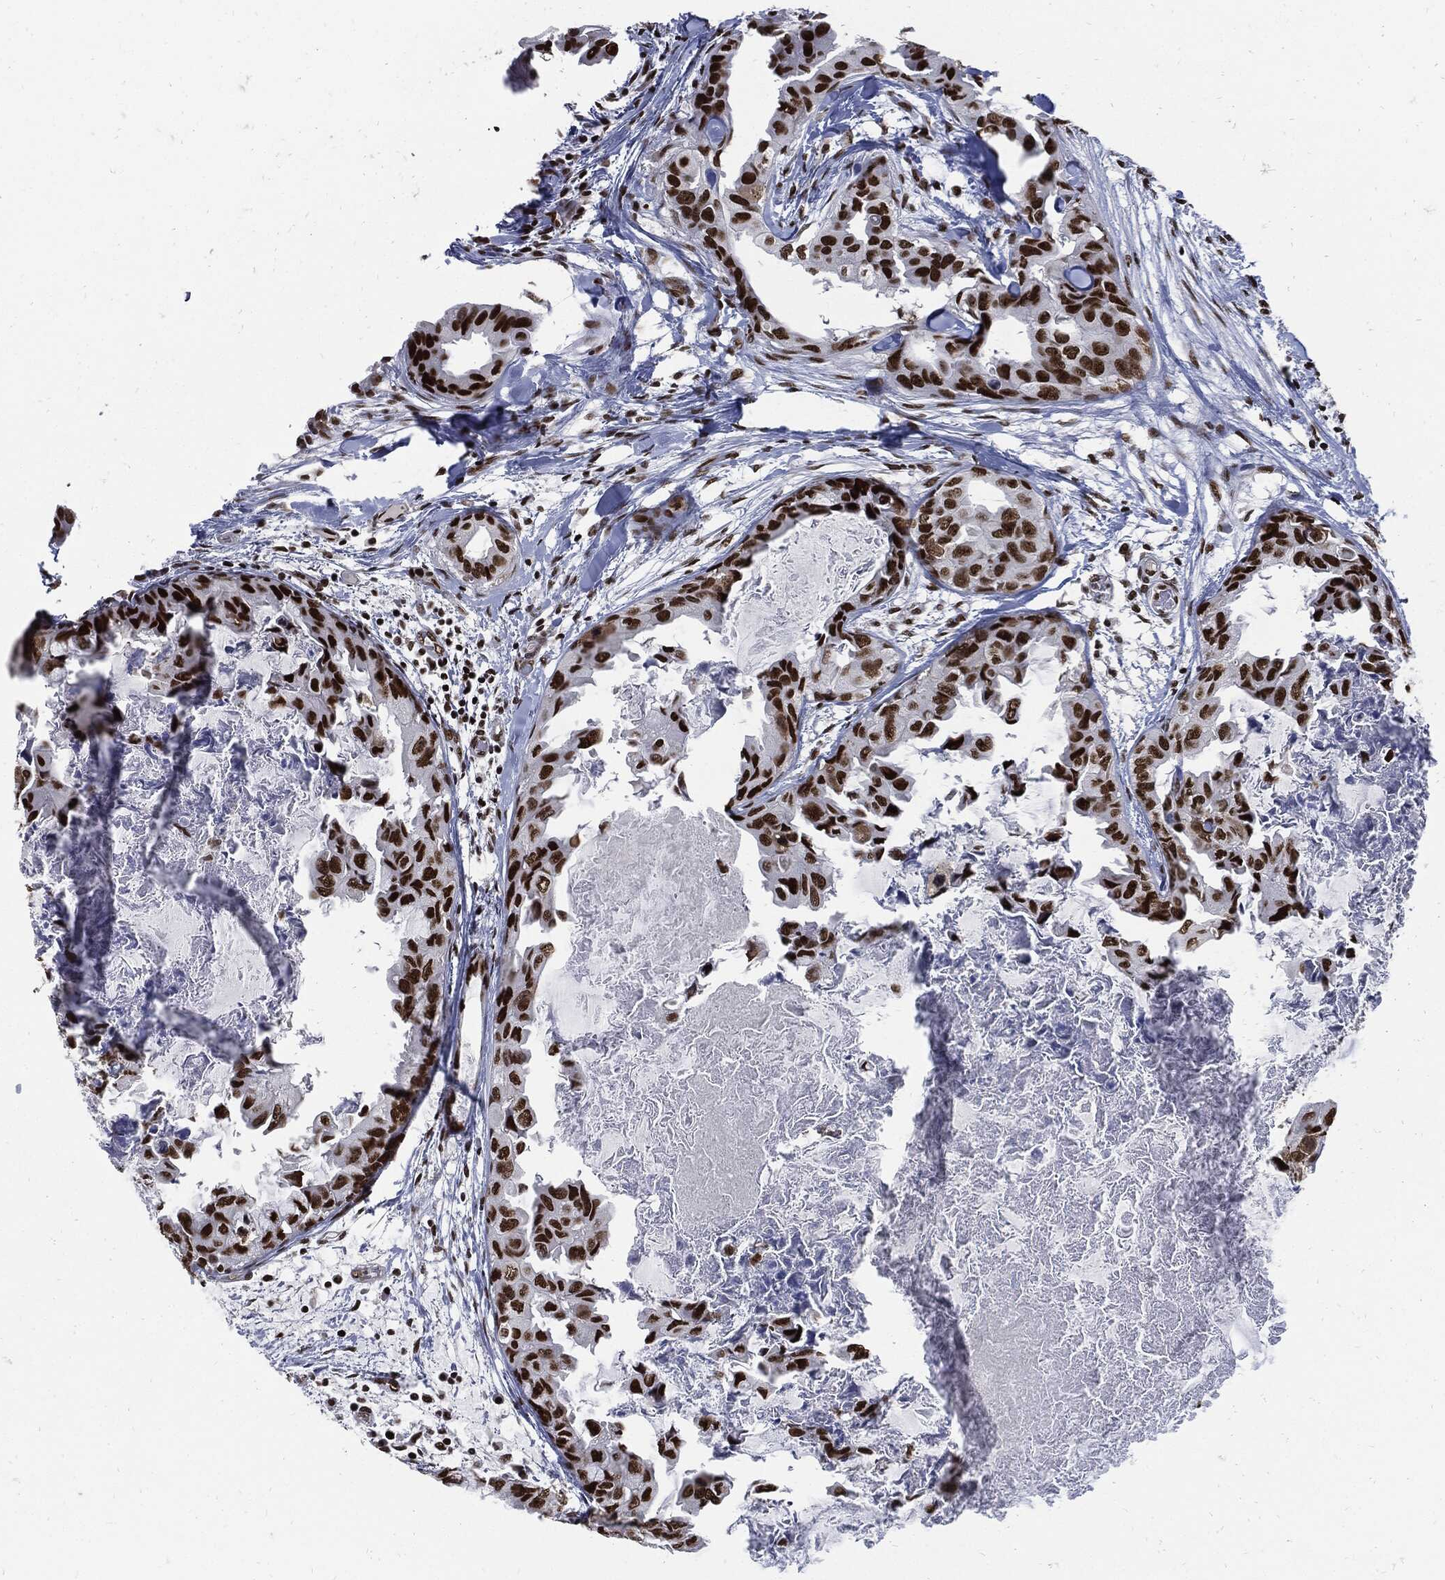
{"staining": {"intensity": "strong", "quantity": ">75%", "location": "nuclear"}, "tissue": "breast cancer", "cell_type": "Tumor cells", "image_type": "cancer", "snomed": [{"axis": "morphology", "description": "Normal tissue, NOS"}, {"axis": "morphology", "description": "Duct carcinoma"}, {"axis": "topography", "description": "Breast"}], "caption": "Infiltrating ductal carcinoma (breast) stained with a brown dye demonstrates strong nuclear positive positivity in approximately >75% of tumor cells.", "gene": "TERF2", "patient": {"sex": "female", "age": 40}}